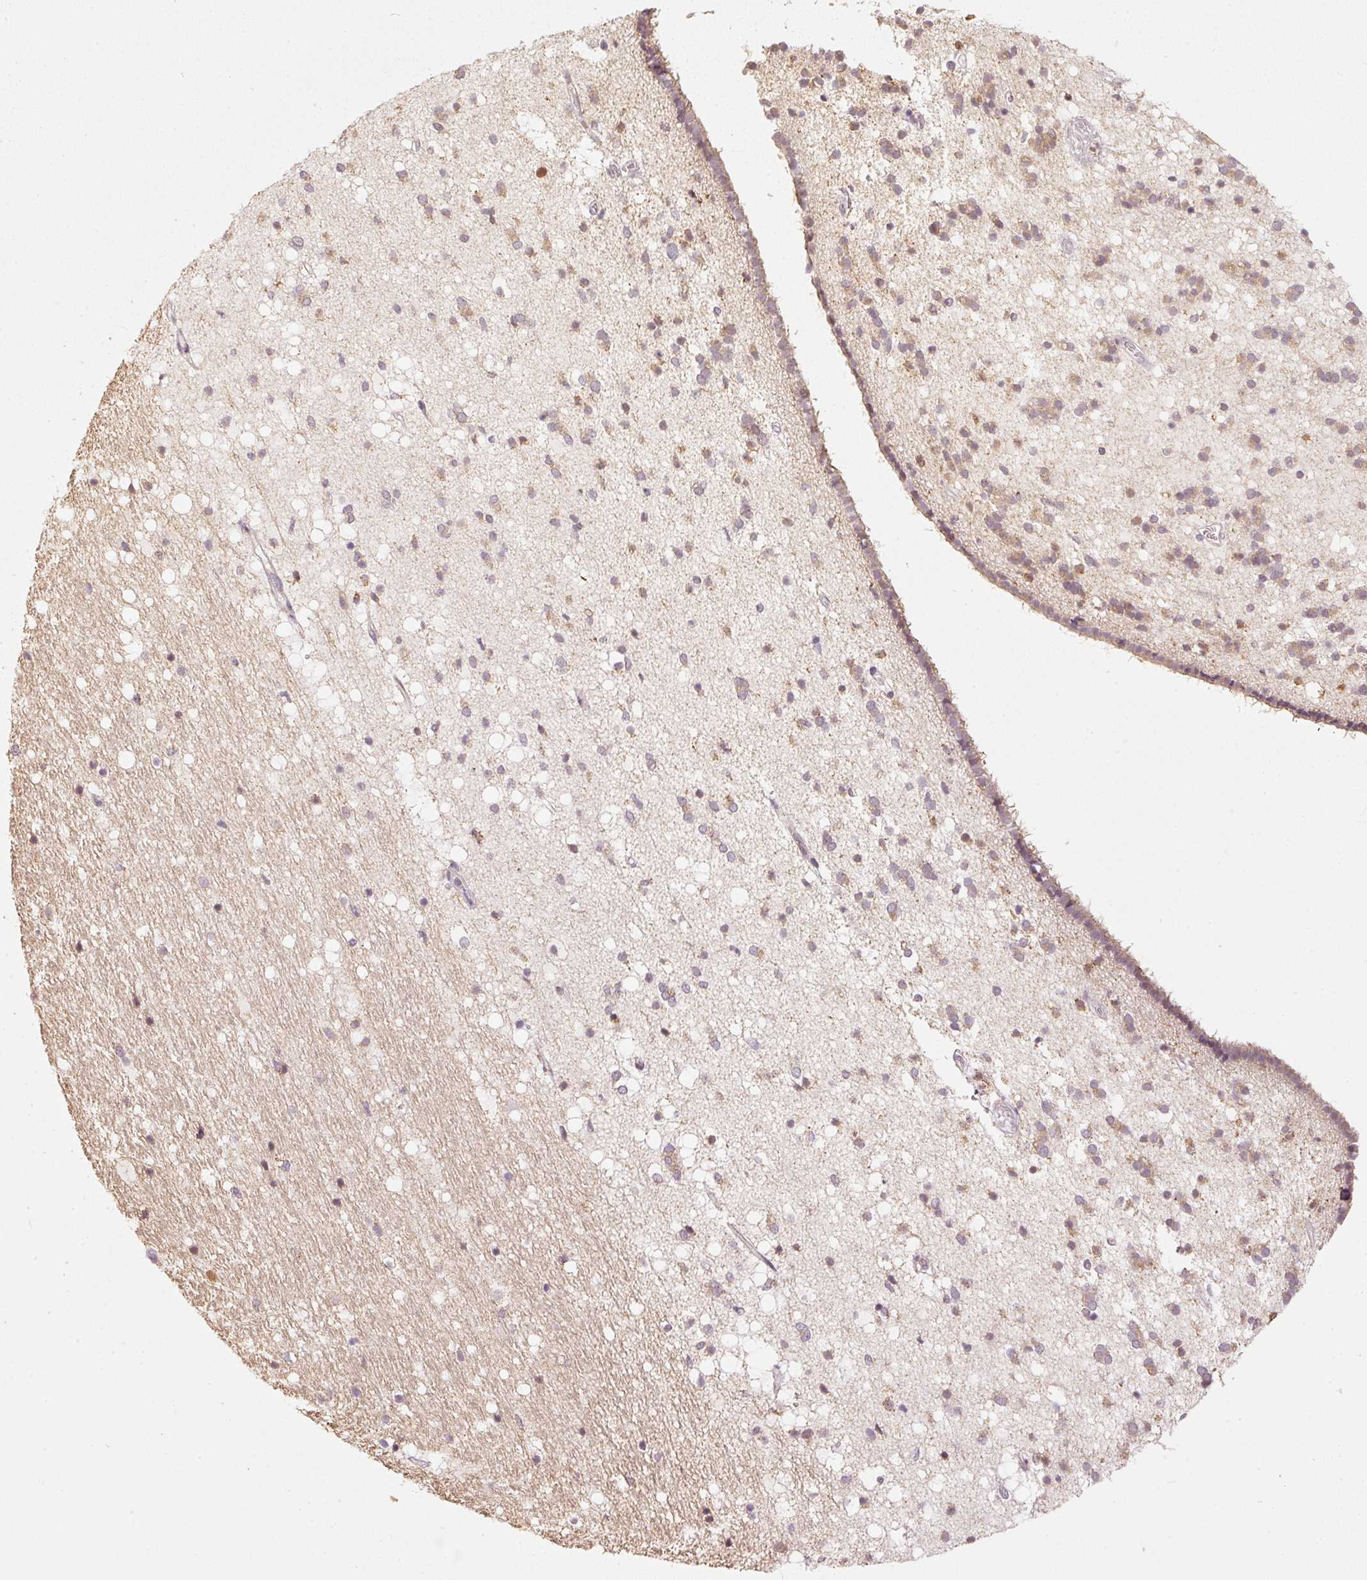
{"staining": {"intensity": "moderate", "quantity": "<25%", "location": "nuclear"}, "tissue": "hippocampus", "cell_type": "Glial cells", "image_type": "normal", "snomed": [{"axis": "morphology", "description": "Normal tissue, NOS"}, {"axis": "topography", "description": "Hippocampus"}], "caption": "Approximately <25% of glial cells in benign human hippocampus exhibit moderate nuclear protein positivity as visualized by brown immunohistochemical staining.", "gene": "MTHFD1L", "patient": {"sex": "female", "age": 64}}